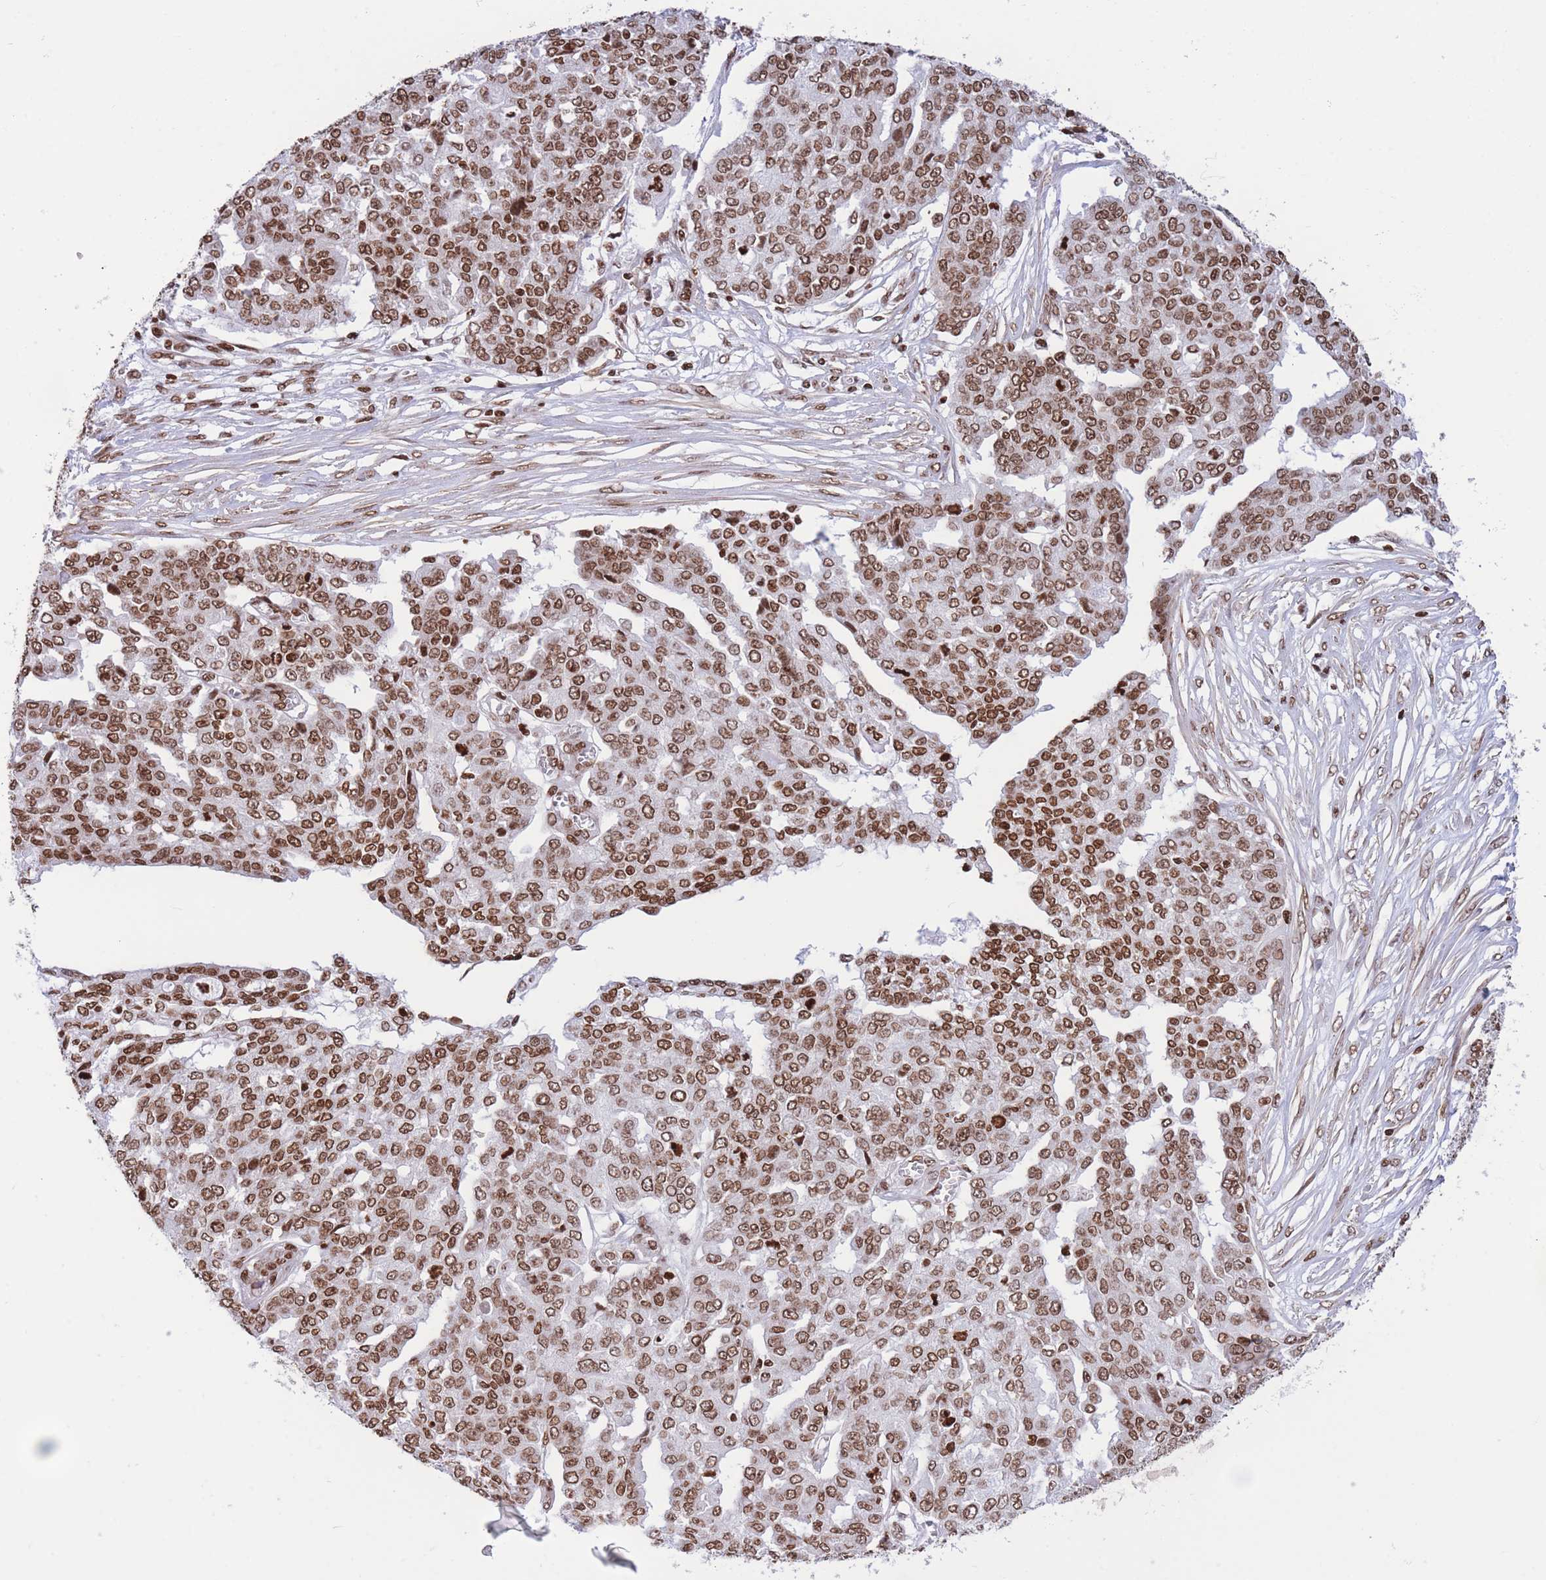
{"staining": {"intensity": "moderate", "quantity": ">75%", "location": "nuclear"}, "tissue": "ovarian cancer", "cell_type": "Tumor cells", "image_type": "cancer", "snomed": [{"axis": "morphology", "description": "Cystadenocarcinoma, serous, NOS"}, {"axis": "topography", "description": "Soft tissue"}, {"axis": "topography", "description": "Ovary"}], "caption": "DAB immunohistochemical staining of human ovarian serous cystadenocarcinoma shows moderate nuclear protein positivity in approximately >75% of tumor cells.", "gene": "H2BC11", "patient": {"sex": "female", "age": 57}}